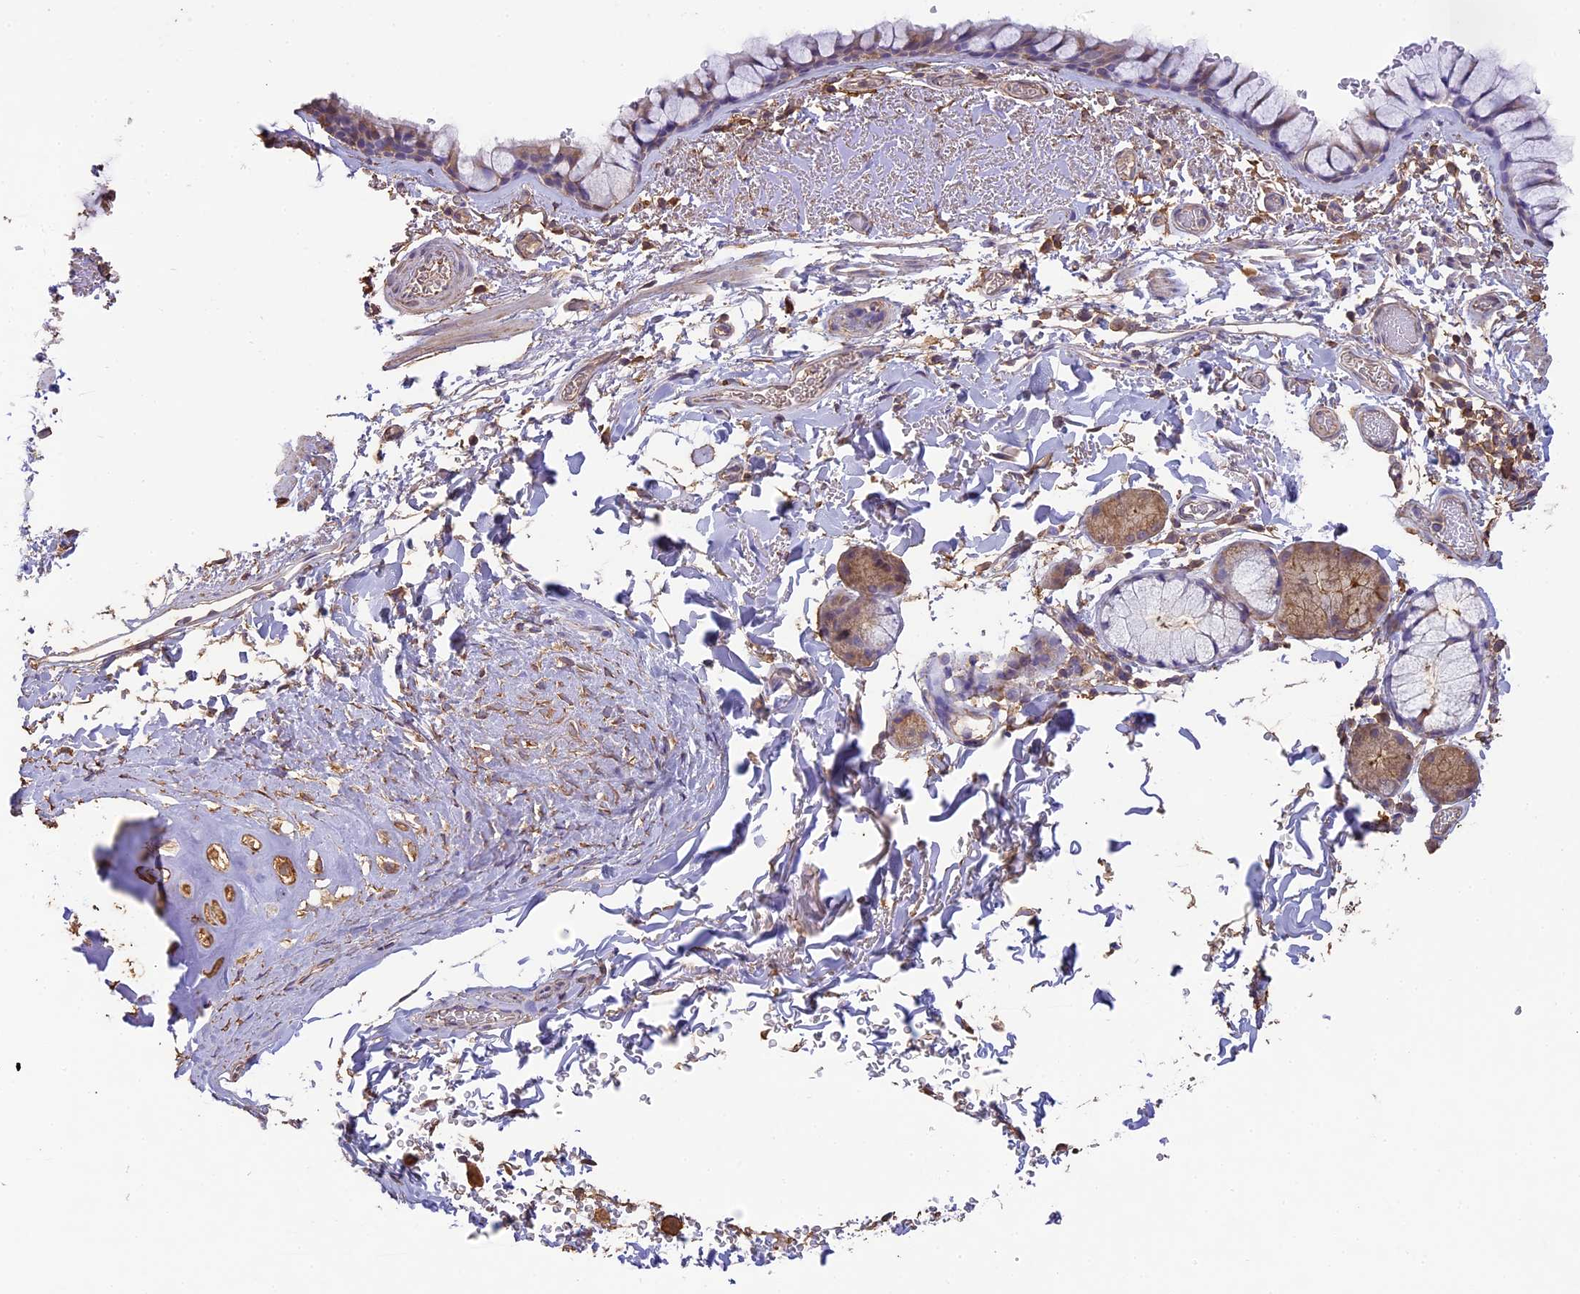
{"staining": {"intensity": "weak", "quantity": "25%-75%", "location": "cytoplasmic/membranous"}, "tissue": "bronchus", "cell_type": "Respiratory epithelial cells", "image_type": "normal", "snomed": [{"axis": "morphology", "description": "Normal tissue, NOS"}, {"axis": "topography", "description": "Bronchus"}], "caption": "Protein expression analysis of normal bronchus shows weak cytoplasmic/membranous expression in about 25%-75% of respiratory epithelial cells. The protein of interest is shown in brown color, while the nuclei are stained blue.", "gene": "ARHGAP19", "patient": {"sex": "male", "age": 65}}